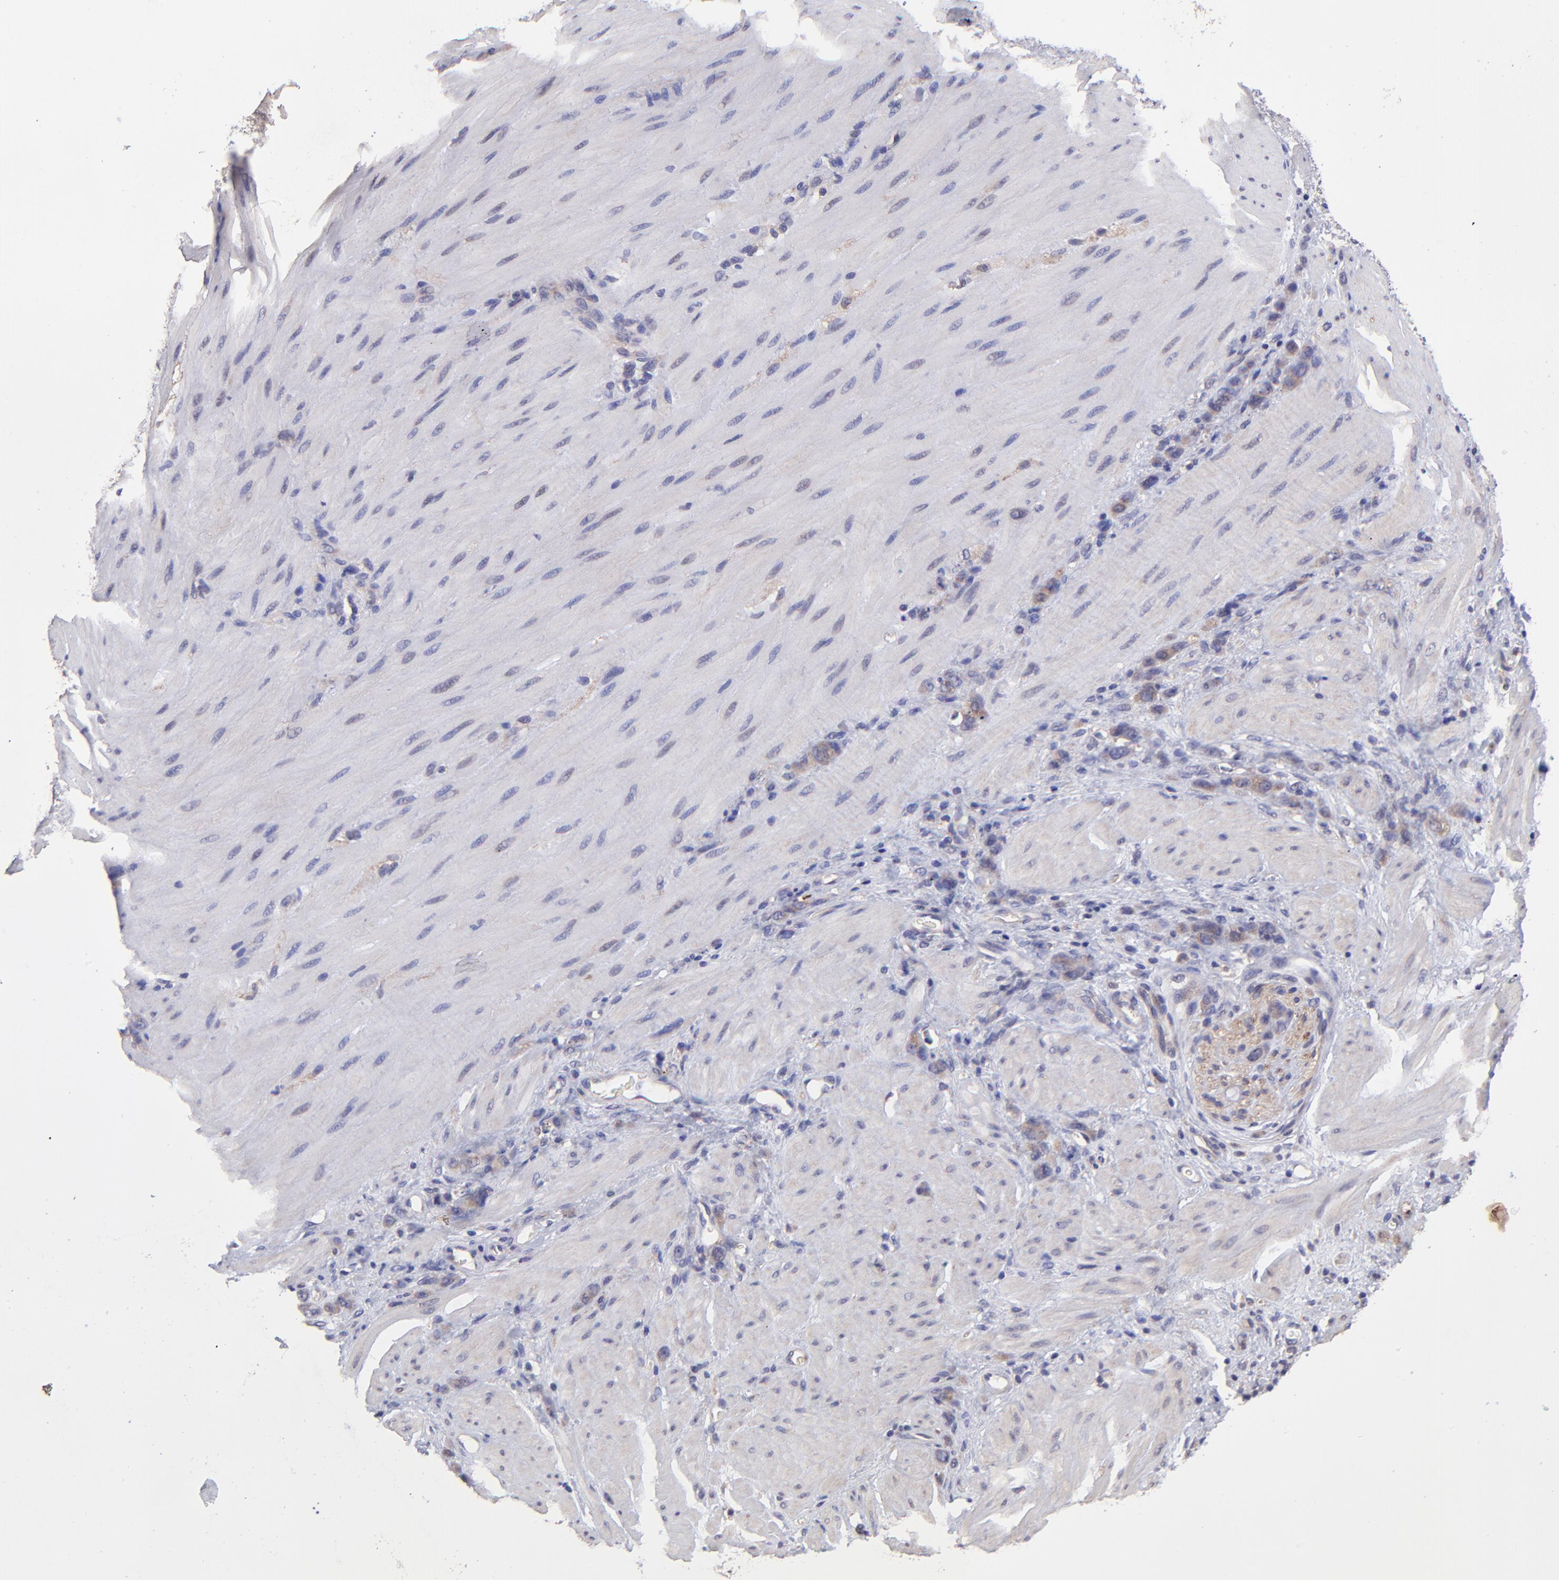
{"staining": {"intensity": "moderate", "quantity": ">75%", "location": "cytoplasmic/membranous"}, "tissue": "stomach cancer", "cell_type": "Tumor cells", "image_type": "cancer", "snomed": [{"axis": "morphology", "description": "Normal tissue, NOS"}, {"axis": "morphology", "description": "Adenocarcinoma, NOS"}, {"axis": "topography", "description": "Stomach"}], "caption": "Stomach adenocarcinoma stained for a protein (brown) shows moderate cytoplasmic/membranous positive staining in approximately >75% of tumor cells.", "gene": "NSF", "patient": {"sex": "male", "age": 82}}